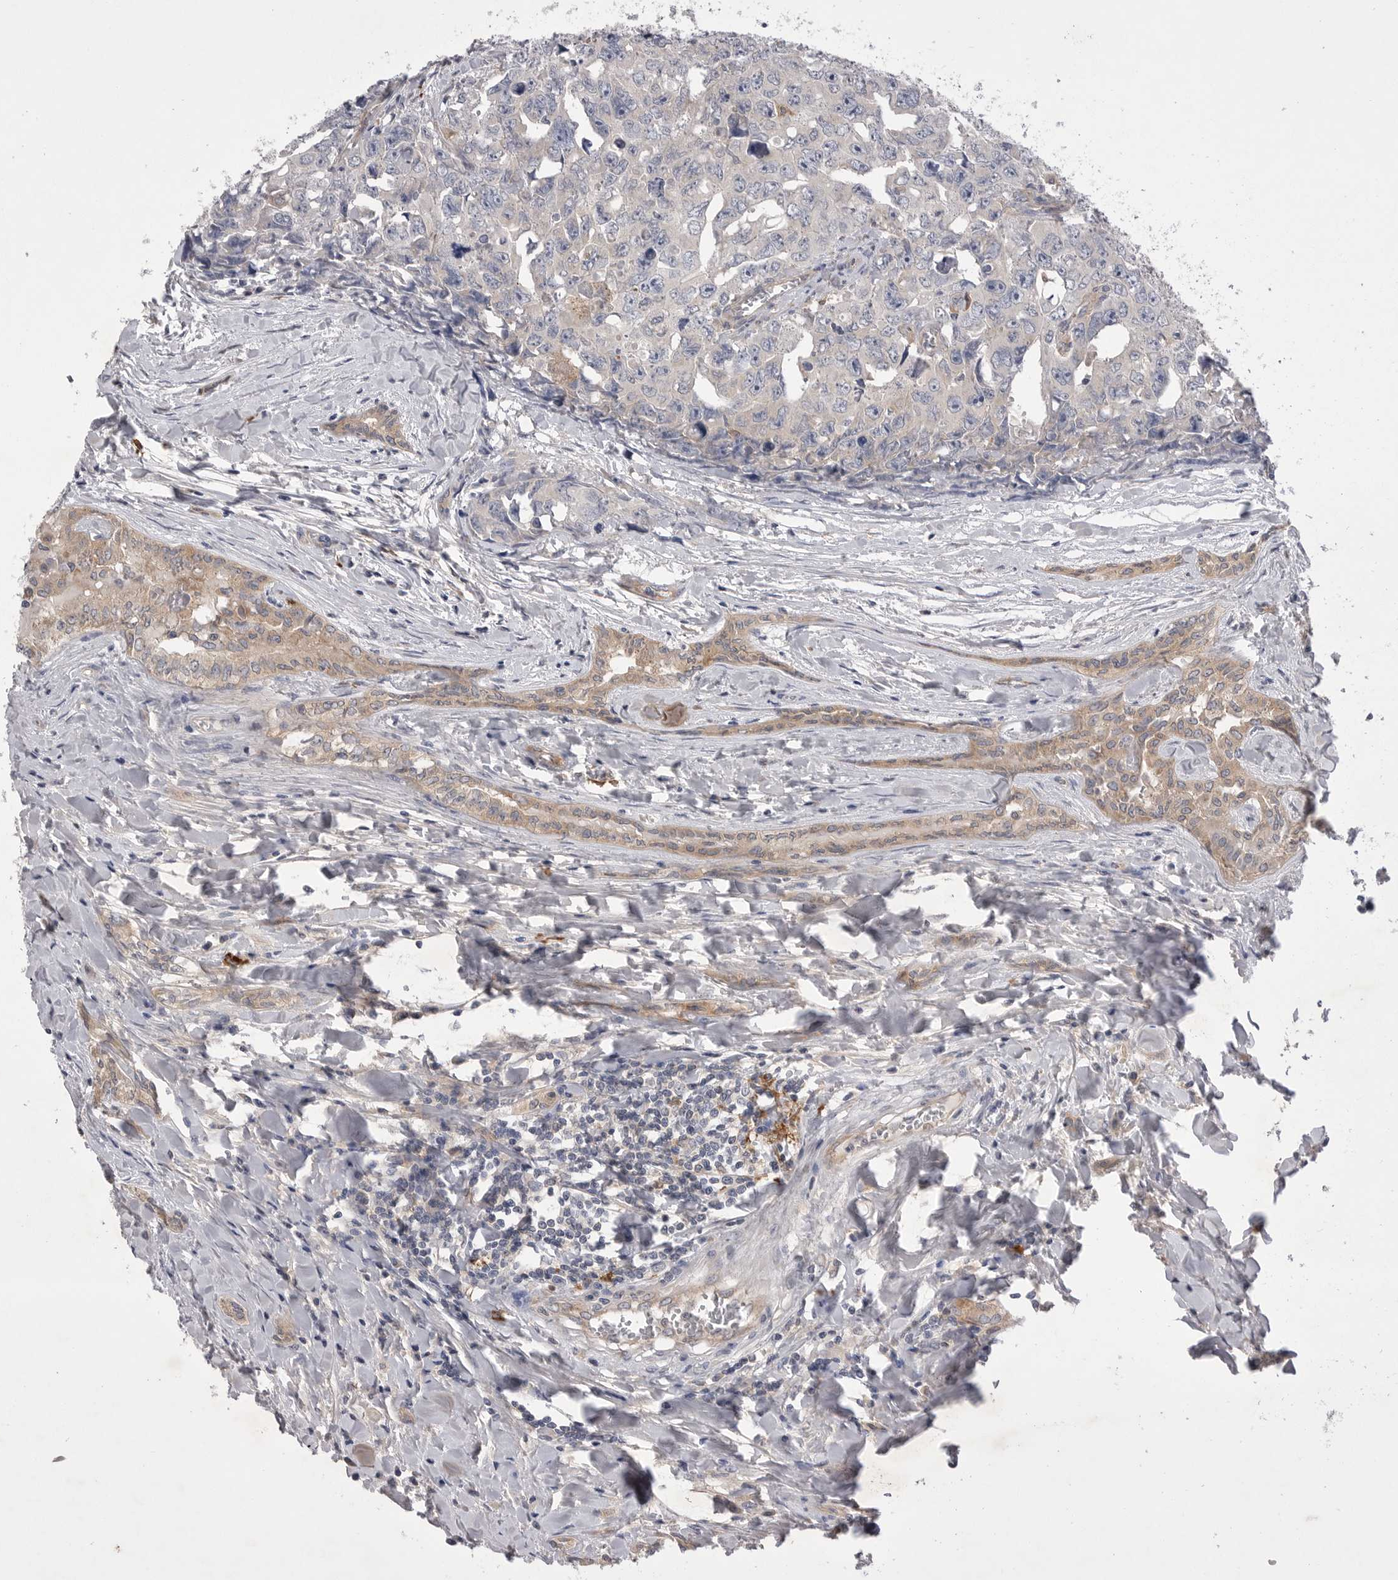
{"staining": {"intensity": "negative", "quantity": "none", "location": "none"}, "tissue": "testis cancer", "cell_type": "Tumor cells", "image_type": "cancer", "snomed": [{"axis": "morphology", "description": "Carcinoma, Embryonal, NOS"}, {"axis": "topography", "description": "Testis"}], "caption": "Tumor cells are negative for protein expression in human testis embryonal carcinoma.", "gene": "VAC14", "patient": {"sex": "male", "age": 28}}